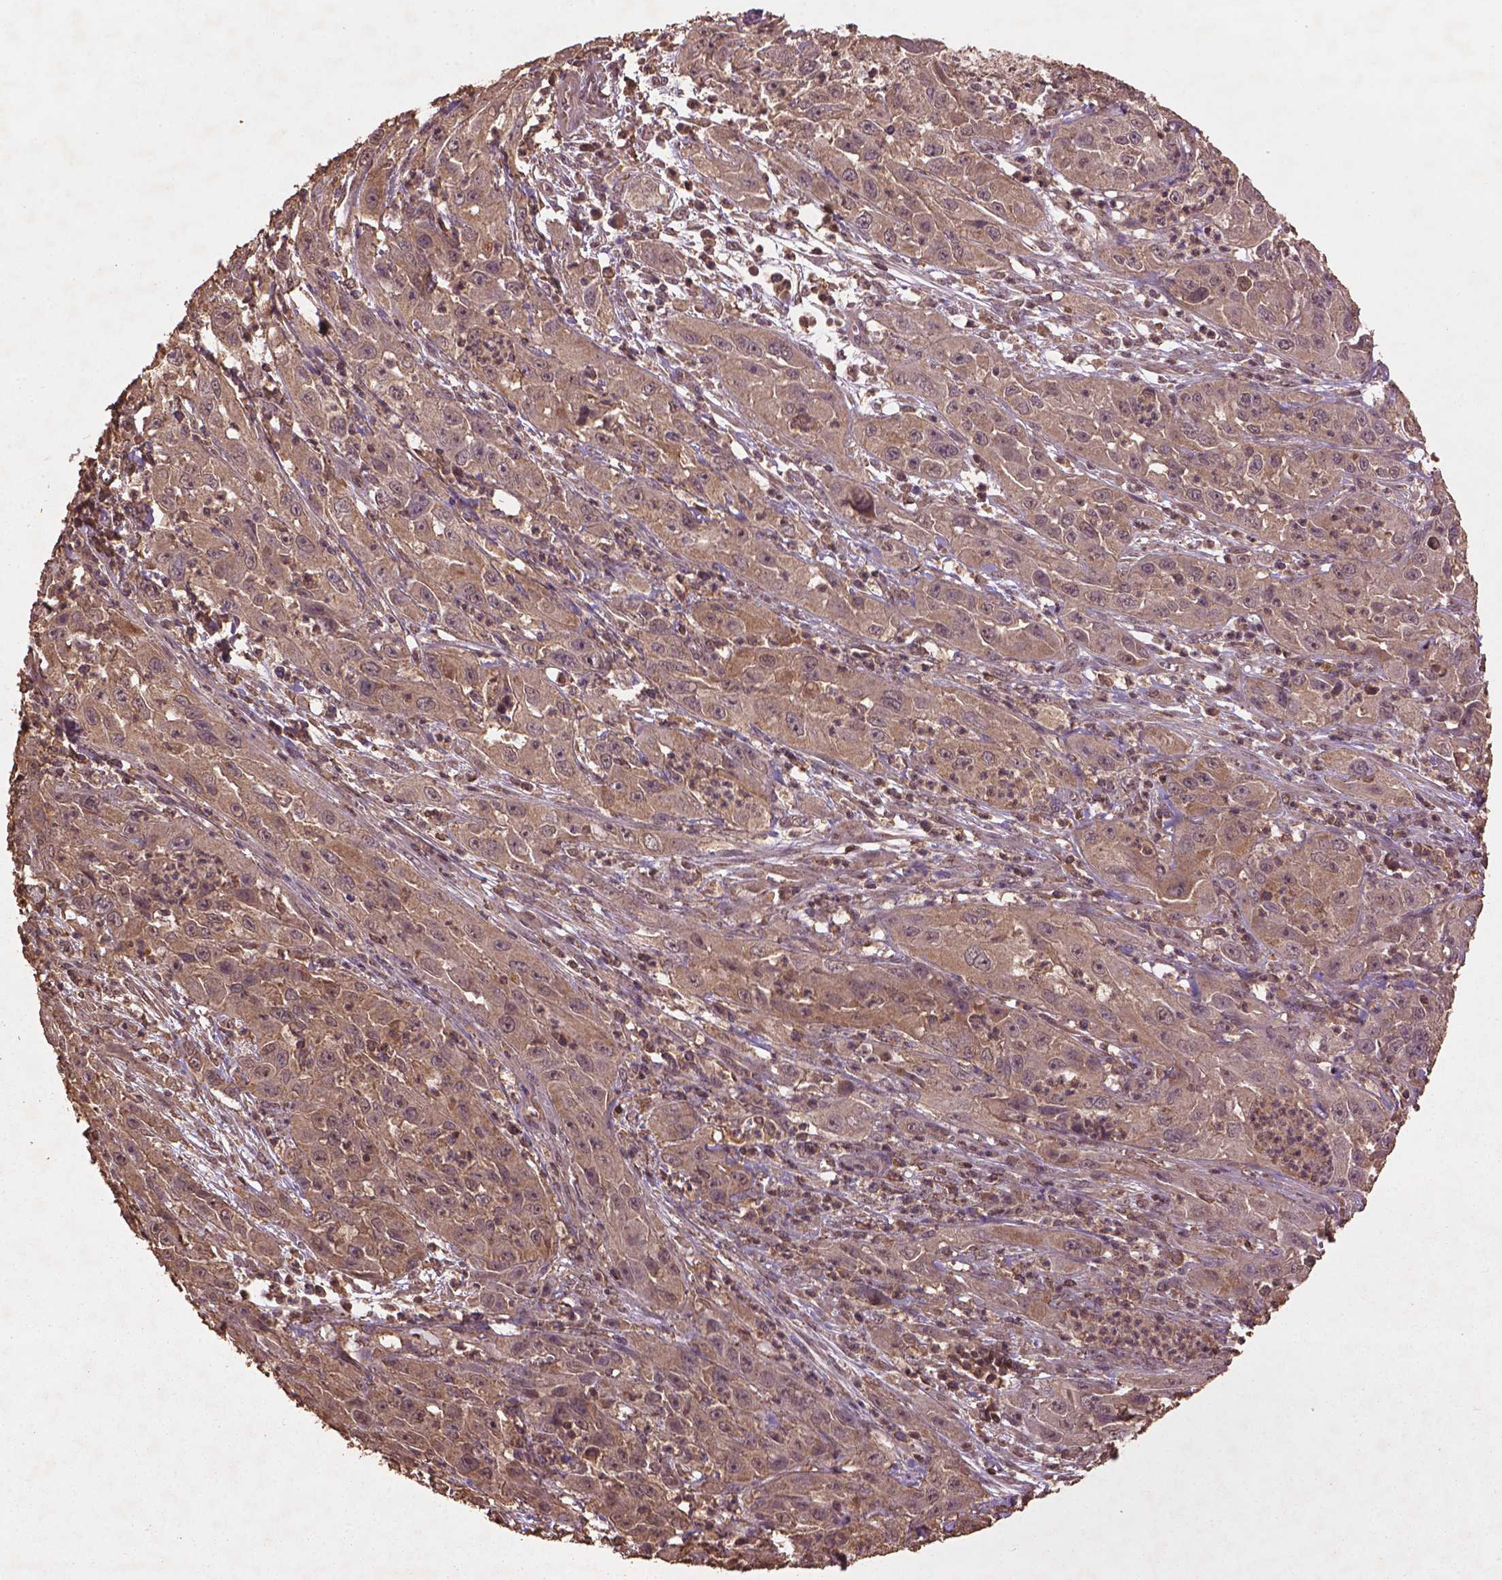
{"staining": {"intensity": "weak", "quantity": ">75%", "location": "cytoplasmic/membranous"}, "tissue": "cervical cancer", "cell_type": "Tumor cells", "image_type": "cancer", "snomed": [{"axis": "morphology", "description": "Squamous cell carcinoma, NOS"}, {"axis": "topography", "description": "Cervix"}], "caption": "Weak cytoplasmic/membranous protein positivity is seen in about >75% of tumor cells in squamous cell carcinoma (cervical). The staining is performed using DAB brown chromogen to label protein expression. The nuclei are counter-stained blue using hematoxylin.", "gene": "BABAM1", "patient": {"sex": "female", "age": 32}}